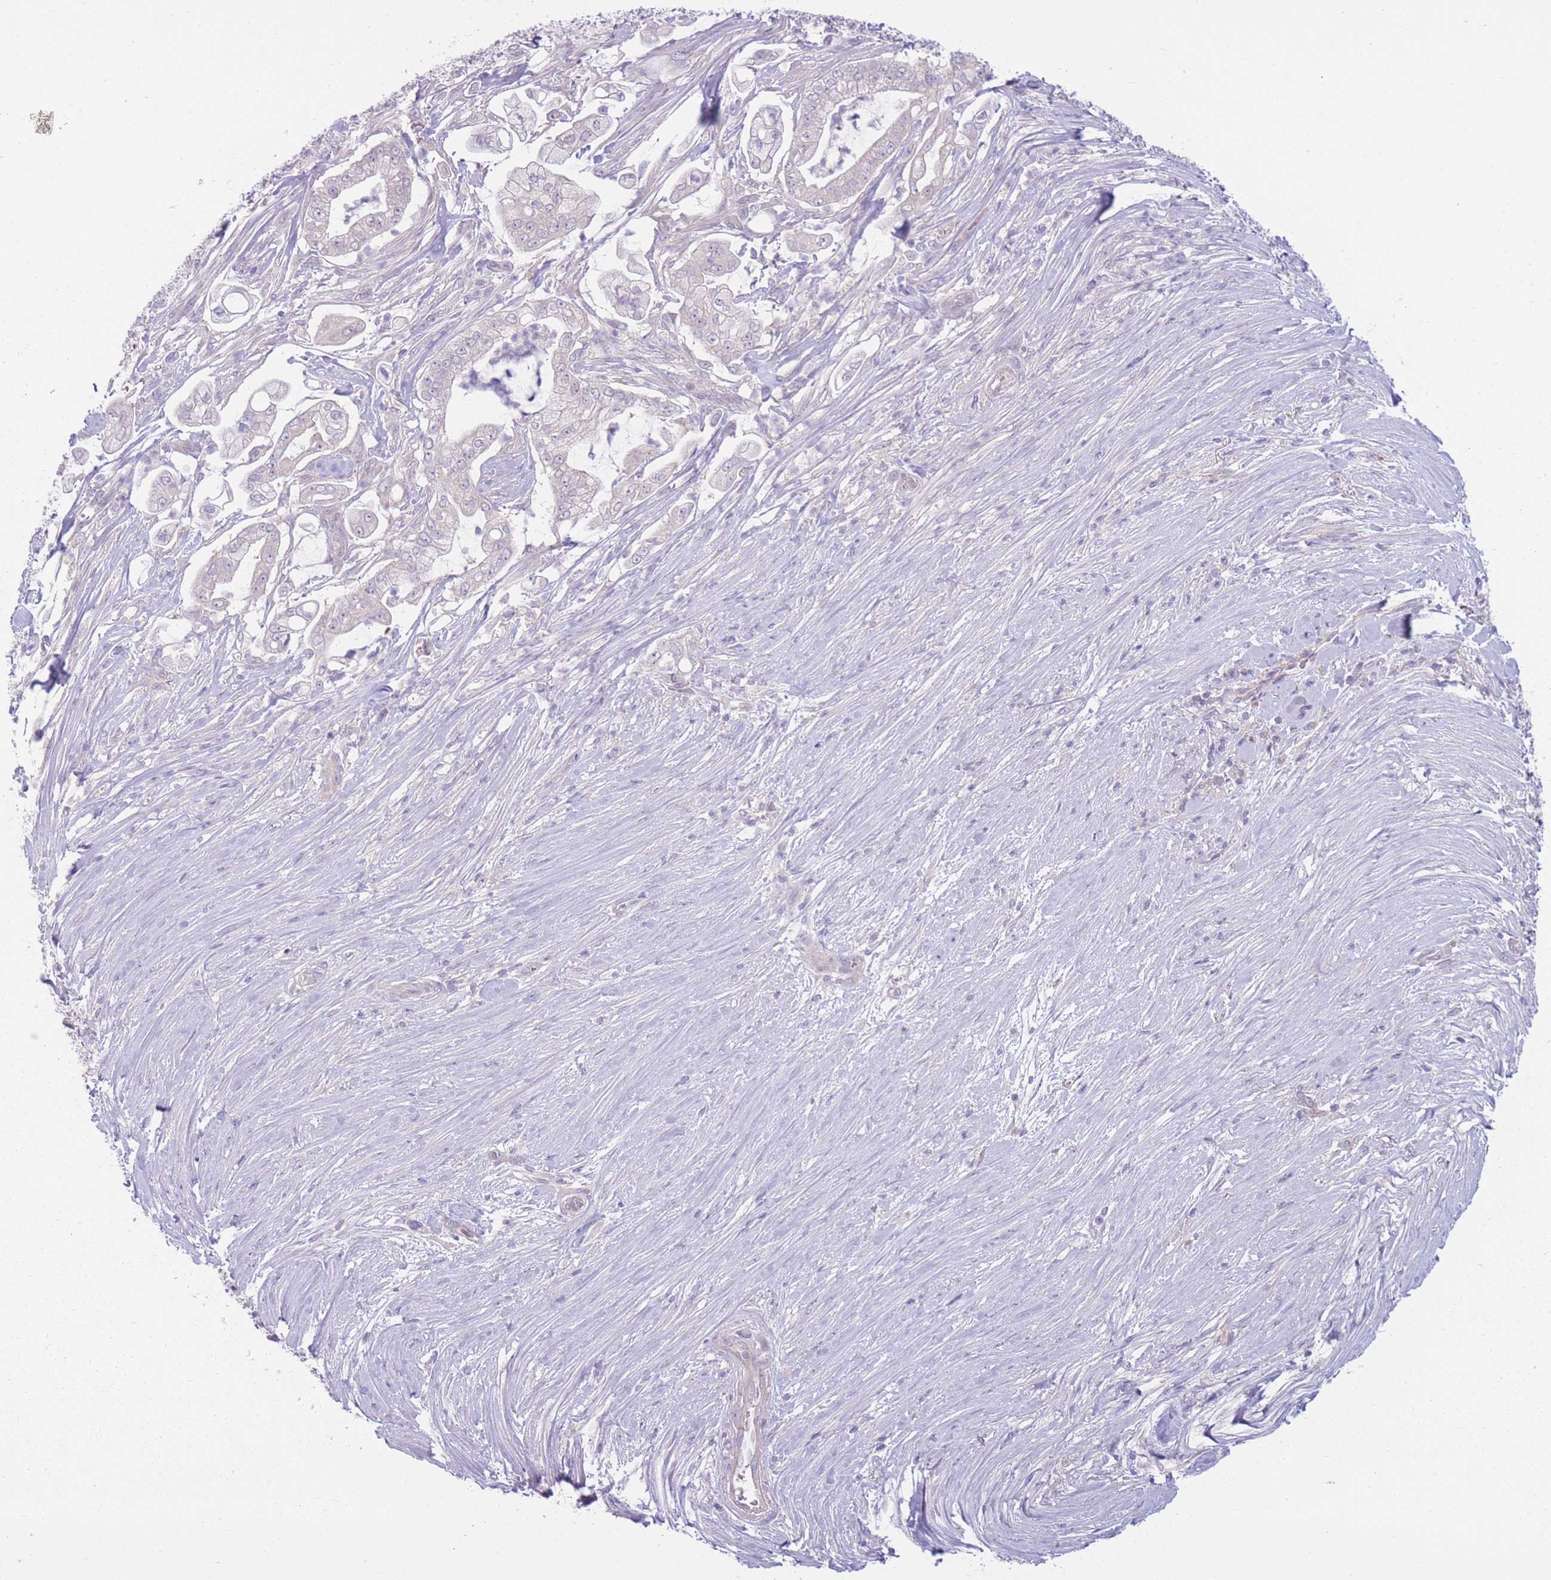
{"staining": {"intensity": "negative", "quantity": "none", "location": "none"}, "tissue": "pancreatic cancer", "cell_type": "Tumor cells", "image_type": "cancer", "snomed": [{"axis": "morphology", "description": "Adenocarcinoma, NOS"}, {"axis": "topography", "description": "Pancreas"}], "caption": "High magnification brightfield microscopy of pancreatic adenocarcinoma stained with DAB (brown) and counterstained with hematoxylin (blue): tumor cells show no significant positivity.", "gene": "CCT6B", "patient": {"sex": "female", "age": 69}}